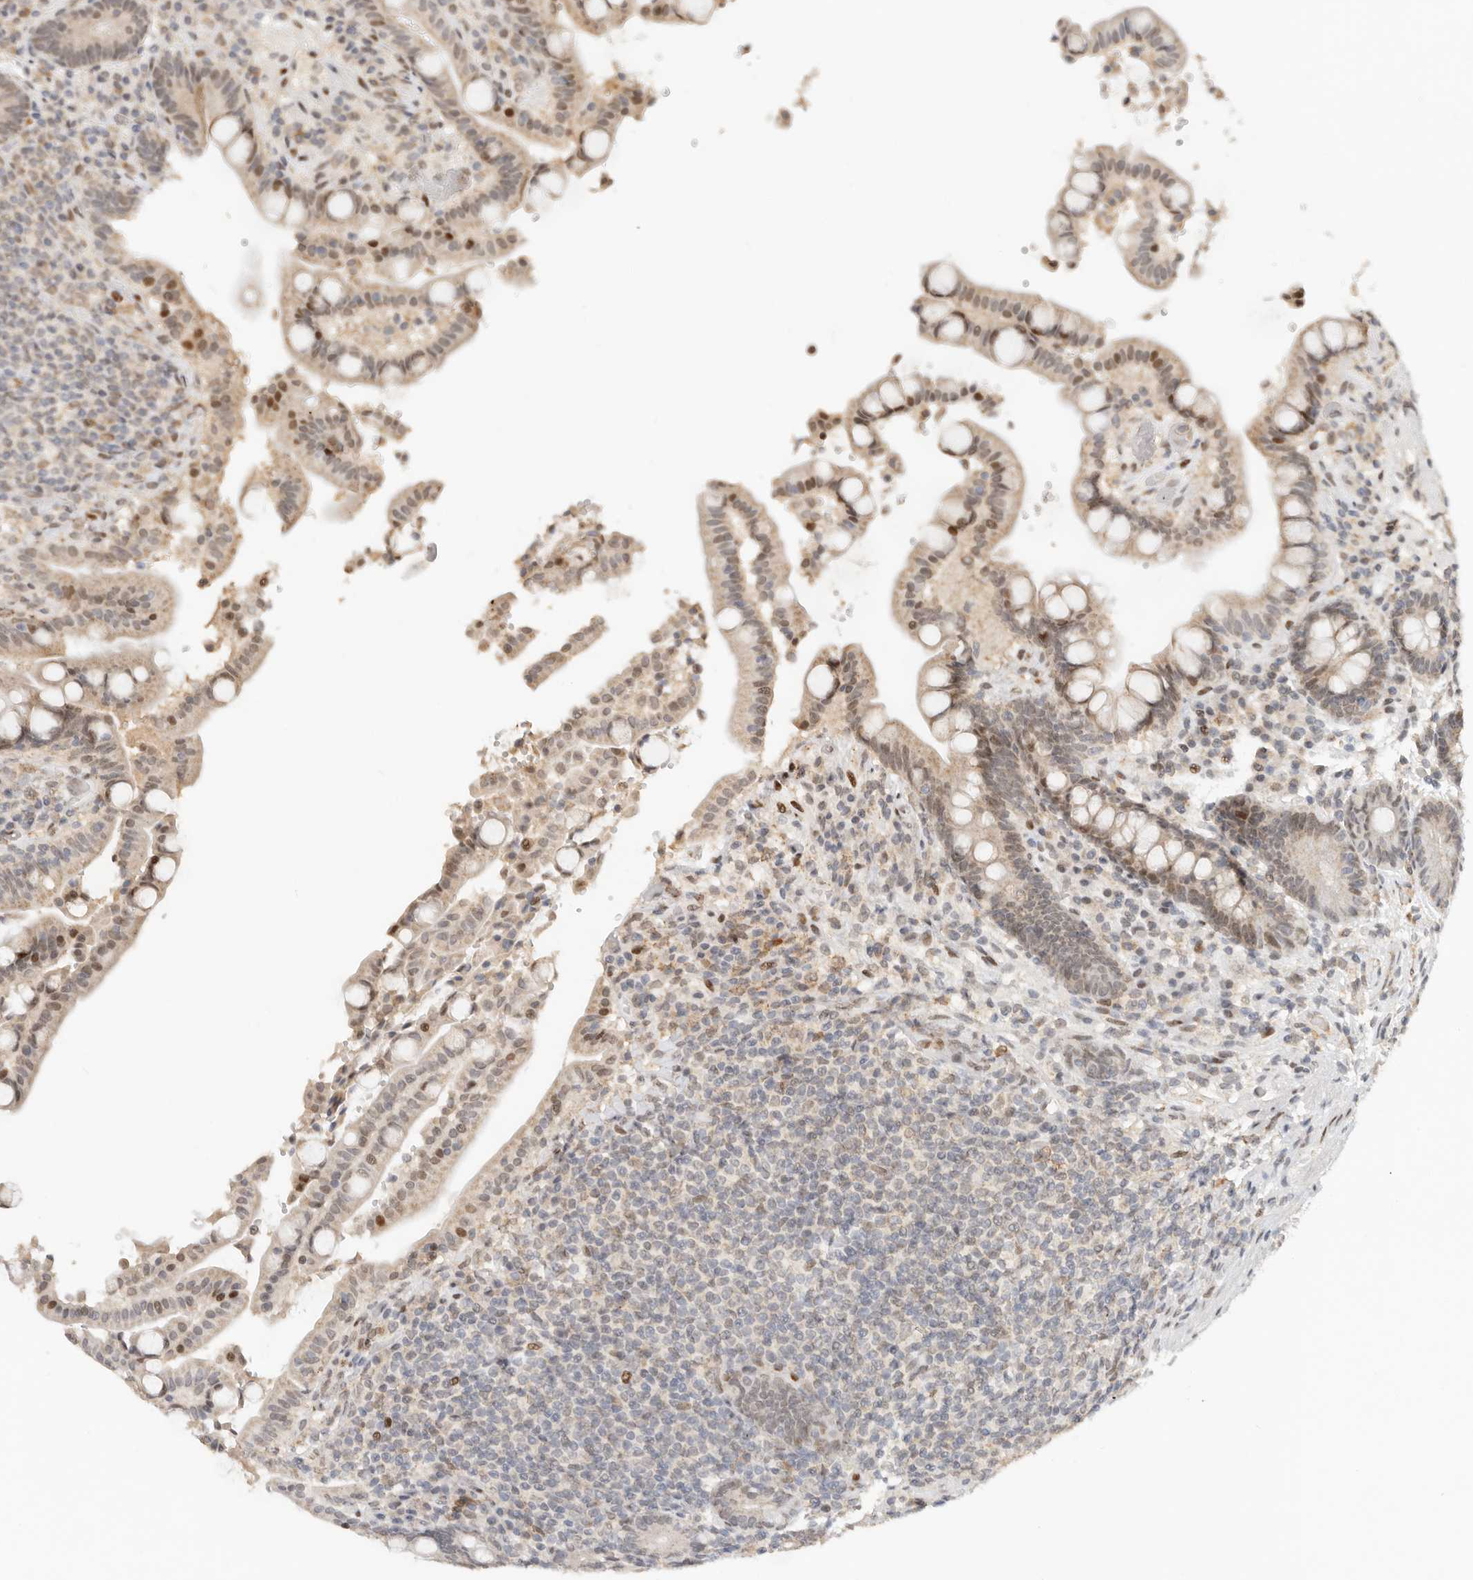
{"staining": {"intensity": "moderate", "quantity": ">75%", "location": "cytoplasmic/membranous"}, "tissue": "colon", "cell_type": "Endothelial cells", "image_type": "normal", "snomed": [{"axis": "morphology", "description": "Normal tissue, NOS"}, {"axis": "topography", "description": "Colon"}], "caption": "The histopathology image demonstrates staining of normal colon, revealing moderate cytoplasmic/membranous protein expression (brown color) within endothelial cells.", "gene": "NPAS2", "patient": {"sex": "male", "age": 73}}